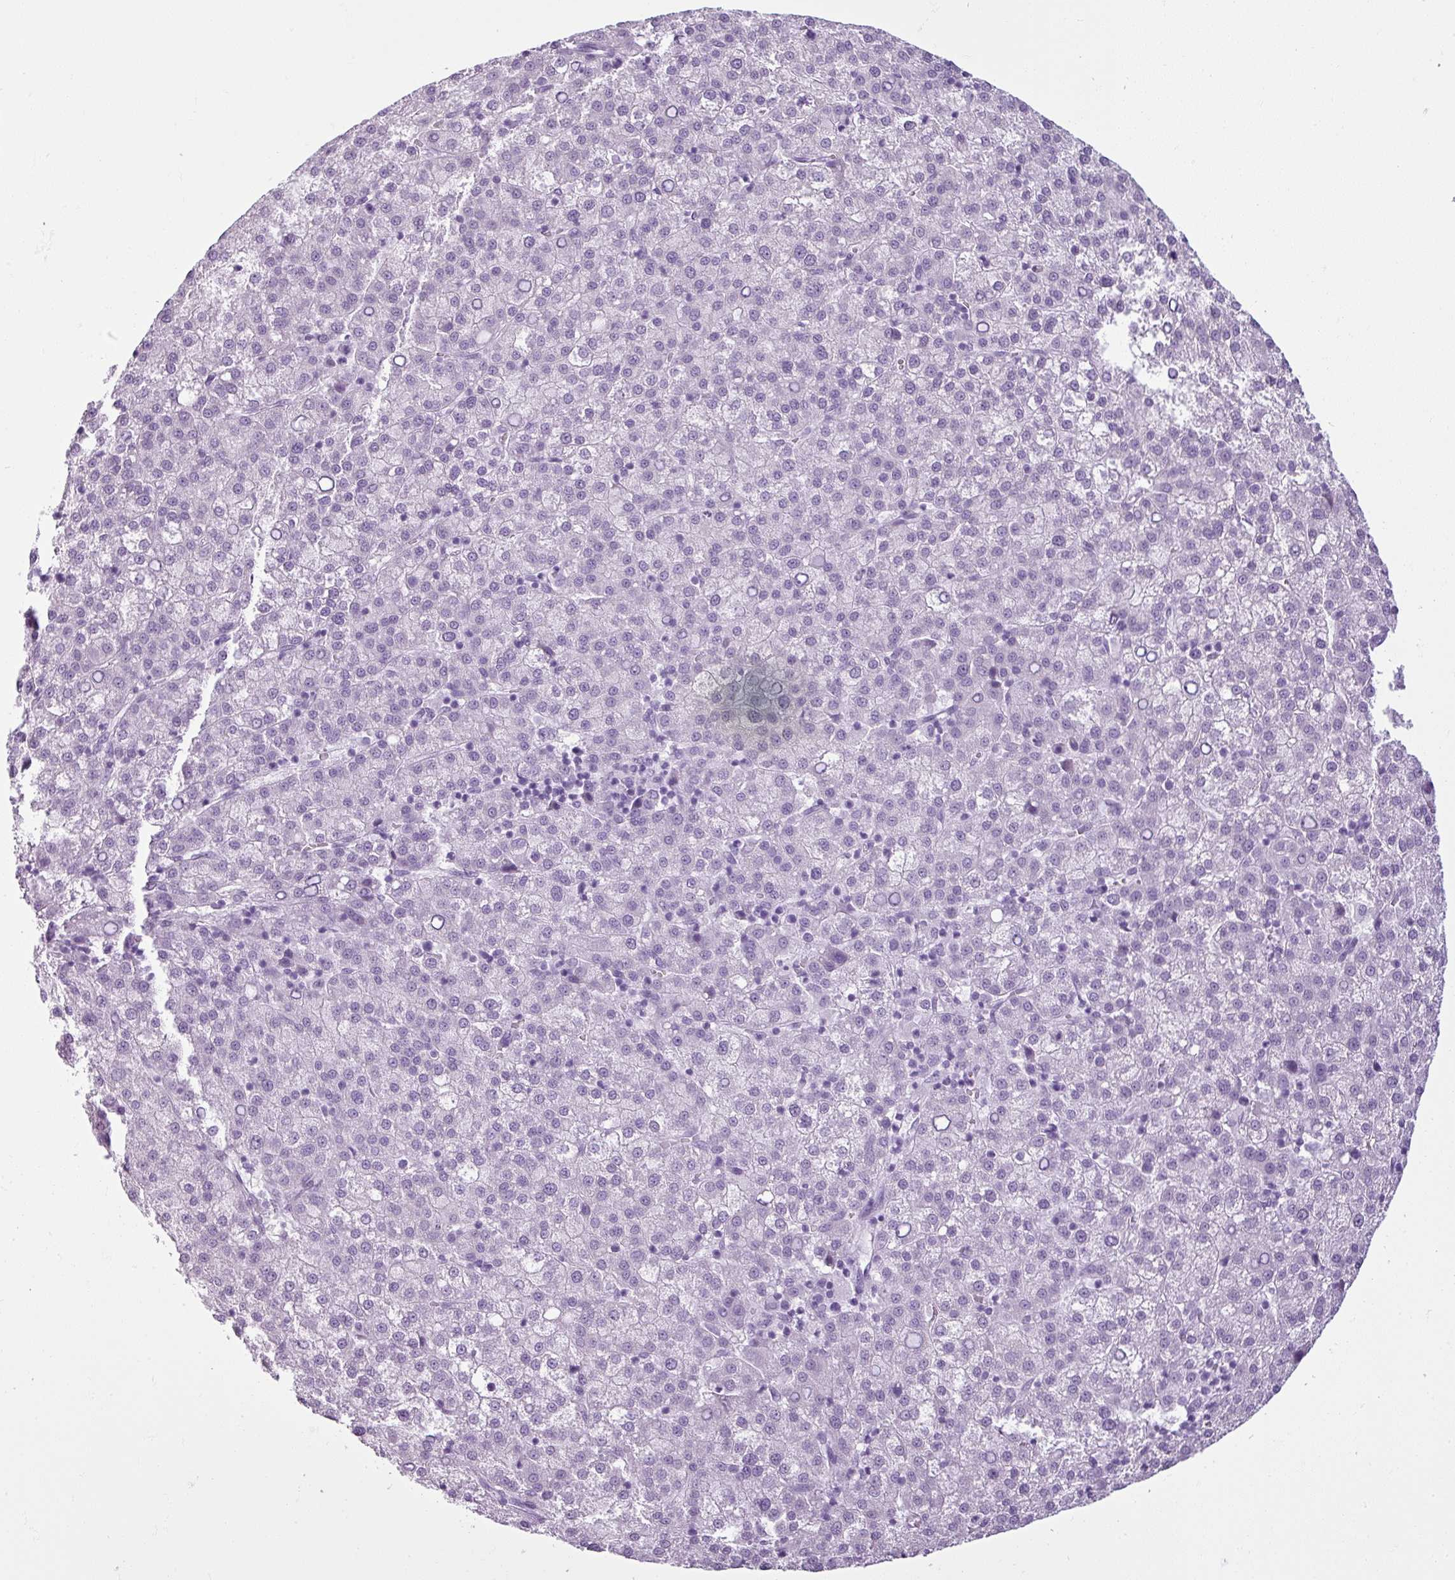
{"staining": {"intensity": "negative", "quantity": "none", "location": "none"}, "tissue": "liver cancer", "cell_type": "Tumor cells", "image_type": "cancer", "snomed": [{"axis": "morphology", "description": "Carcinoma, Hepatocellular, NOS"}, {"axis": "topography", "description": "Liver"}], "caption": "DAB (3,3'-diaminobenzidine) immunohistochemical staining of liver hepatocellular carcinoma shows no significant positivity in tumor cells.", "gene": "CDH16", "patient": {"sex": "female", "age": 58}}